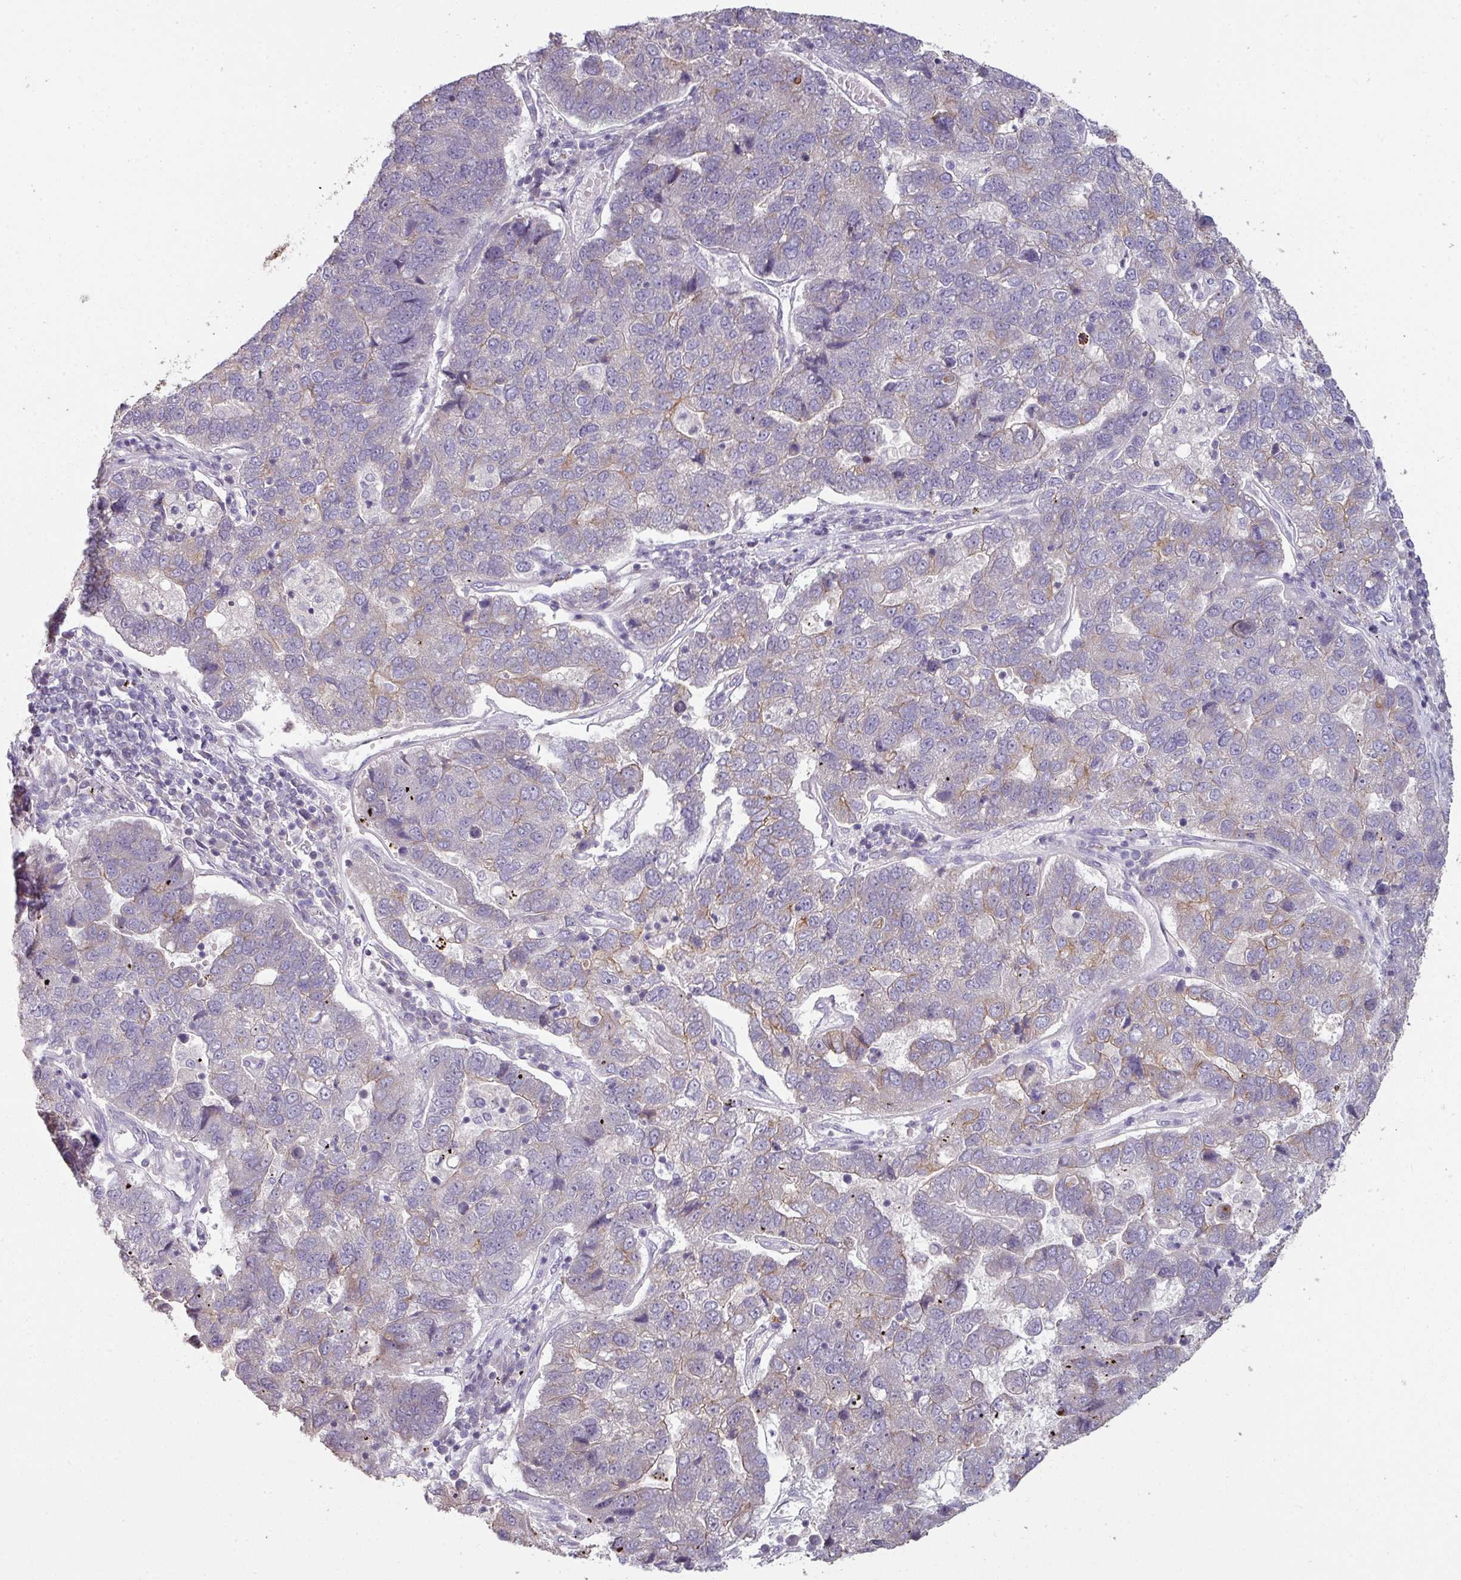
{"staining": {"intensity": "weak", "quantity": "<25%", "location": "cytoplasmic/membranous"}, "tissue": "pancreatic cancer", "cell_type": "Tumor cells", "image_type": "cancer", "snomed": [{"axis": "morphology", "description": "Adenocarcinoma, NOS"}, {"axis": "topography", "description": "Pancreas"}], "caption": "The micrograph displays no significant expression in tumor cells of adenocarcinoma (pancreatic).", "gene": "GTF2H3", "patient": {"sex": "female", "age": 61}}